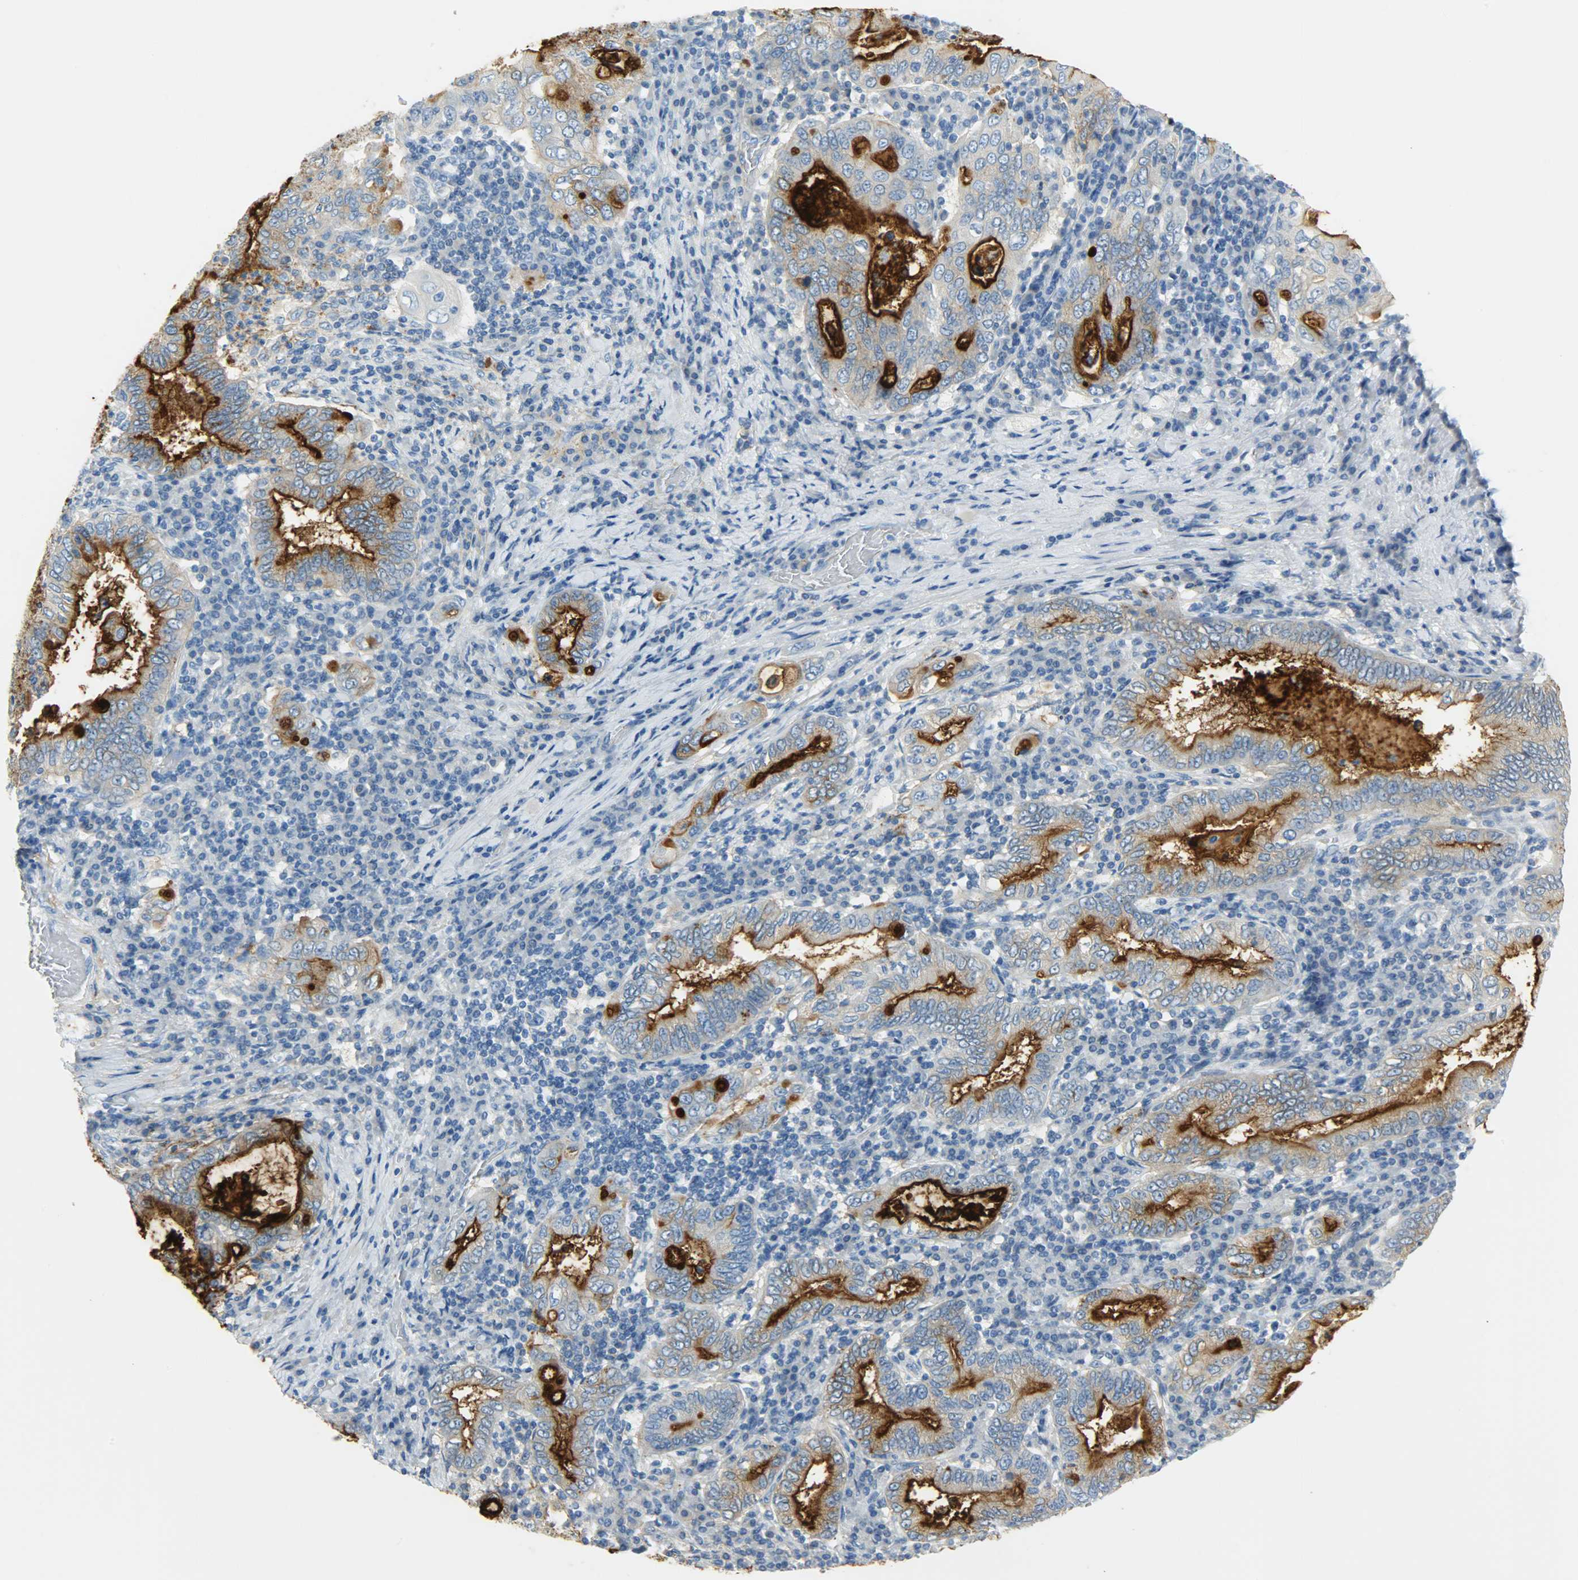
{"staining": {"intensity": "strong", "quantity": ">75%", "location": "cytoplasmic/membranous"}, "tissue": "stomach cancer", "cell_type": "Tumor cells", "image_type": "cancer", "snomed": [{"axis": "morphology", "description": "Normal tissue, NOS"}, {"axis": "morphology", "description": "Adenocarcinoma, NOS"}, {"axis": "topography", "description": "Esophagus"}, {"axis": "topography", "description": "Stomach, upper"}, {"axis": "topography", "description": "Peripheral nerve tissue"}], "caption": "DAB (3,3'-diaminobenzidine) immunohistochemical staining of stomach adenocarcinoma reveals strong cytoplasmic/membranous protein expression in approximately >75% of tumor cells.", "gene": "PROM1", "patient": {"sex": "male", "age": 62}}